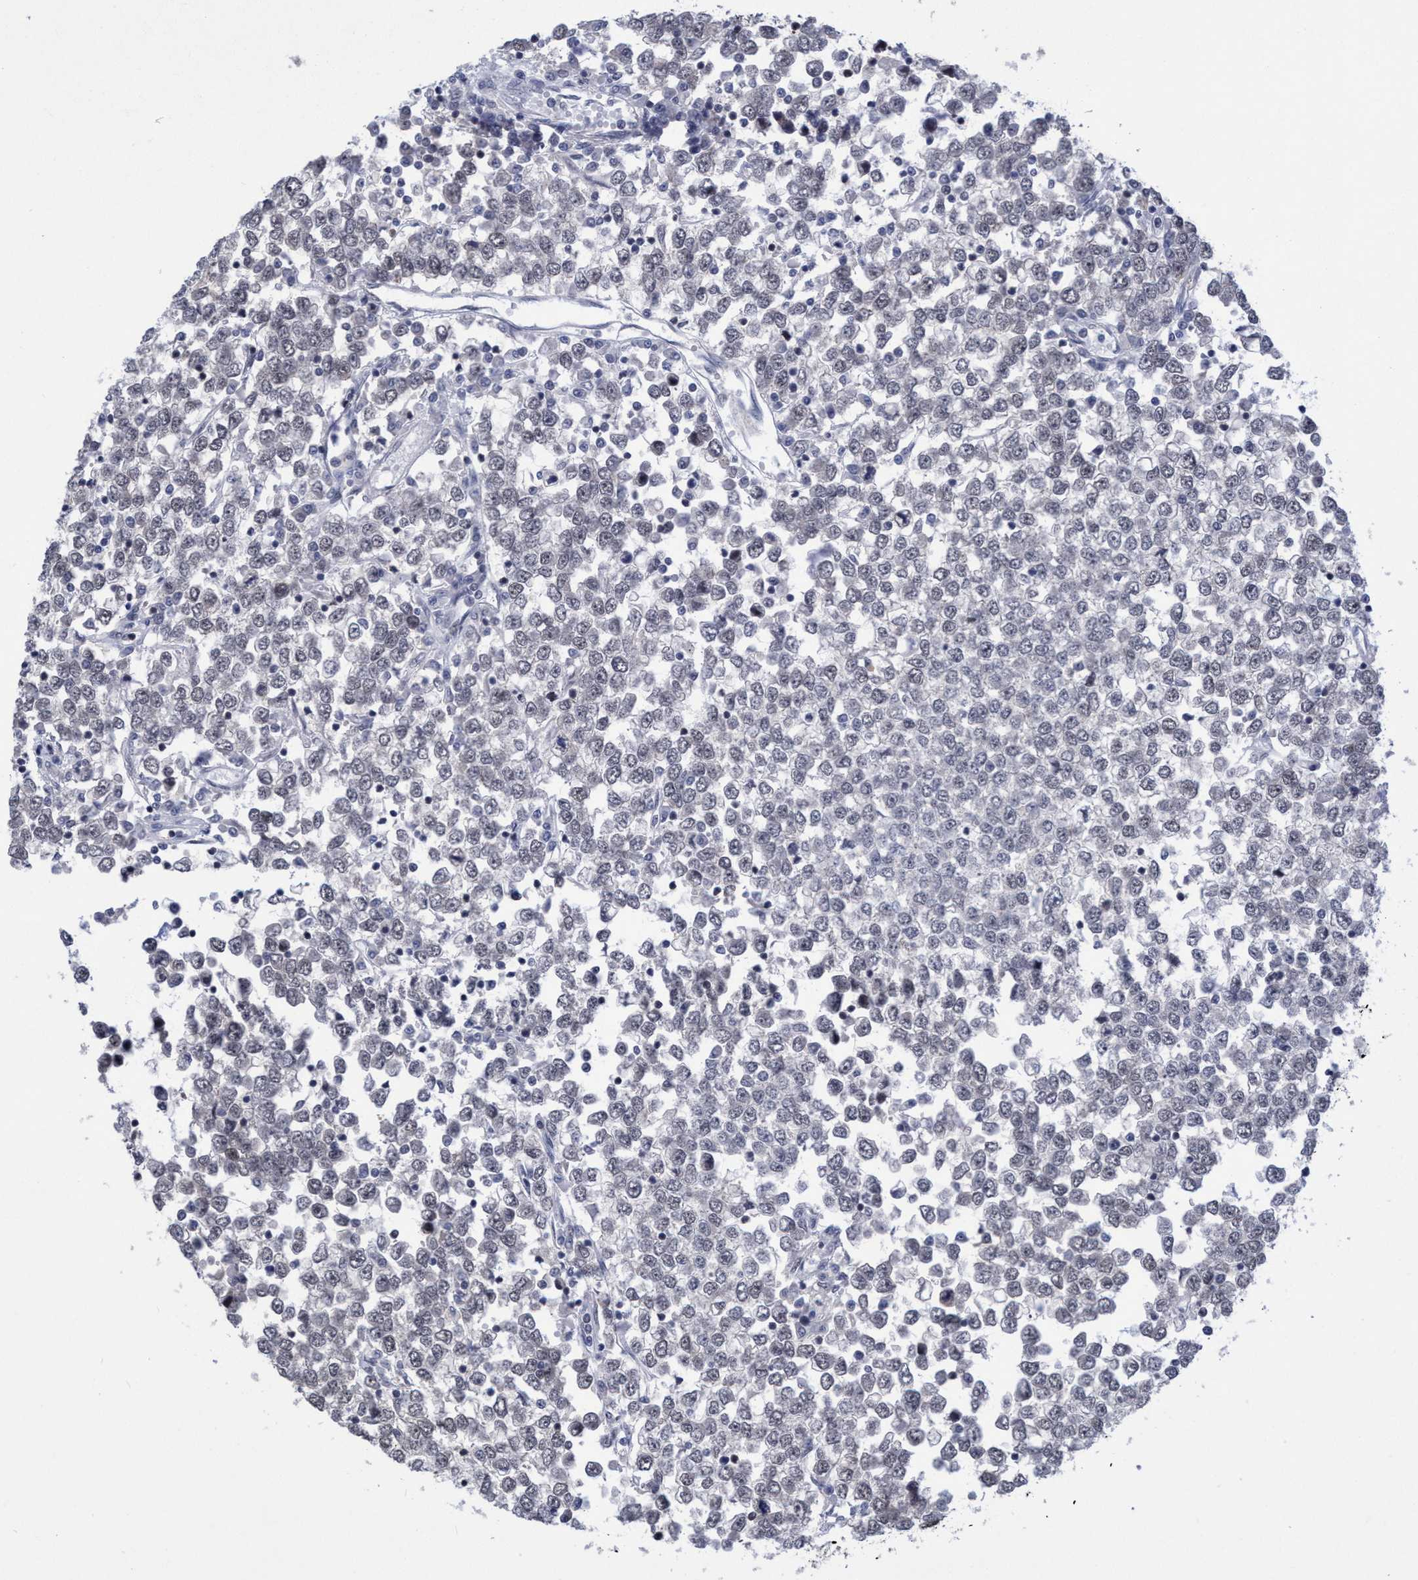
{"staining": {"intensity": "weak", "quantity": "<25%", "location": "nuclear"}, "tissue": "testis cancer", "cell_type": "Tumor cells", "image_type": "cancer", "snomed": [{"axis": "morphology", "description": "Seminoma, NOS"}, {"axis": "topography", "description": "Testis"}], "caption": "Tumor cells show no significant protein expression in seminoma (testis).", "gene": "C9orf78", "patient": {"sex": "male", "age": 65}}